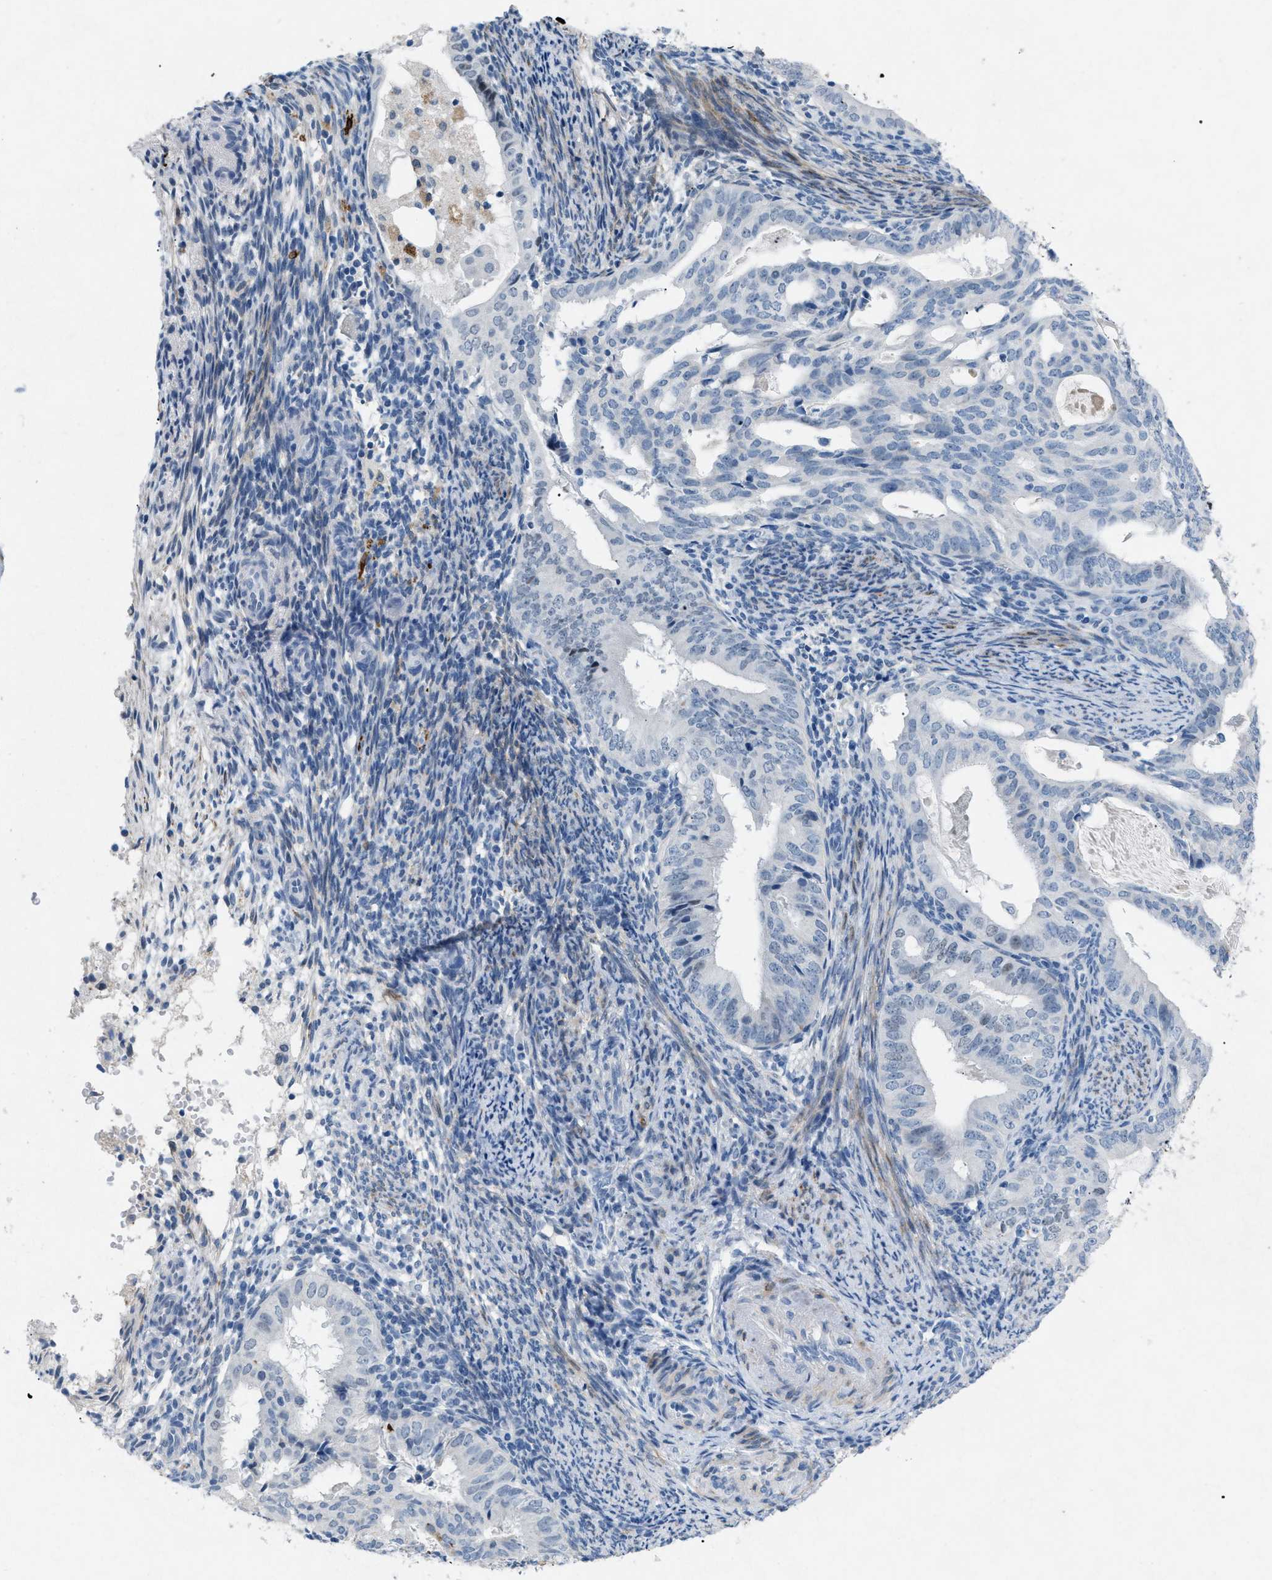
{"staining": {"intensity": "negative", "quantity": "none", "location": "none"}, "tissue": "endometrial cancer", "cell_type": "Tumor cells", "image_type": "cancer", "snomed": [{"axis": "morphology", "description": "Adenocarcinoma, NOS"}, {"axis": "topography", "description": "Endometrium"}], "caption": "This is a image of IHC staining of adenocarcinoma (endometrial), which shows no staining in tumor cells.", "gene": "TASOR", "patient": {"sex": "female", "age": 58}}